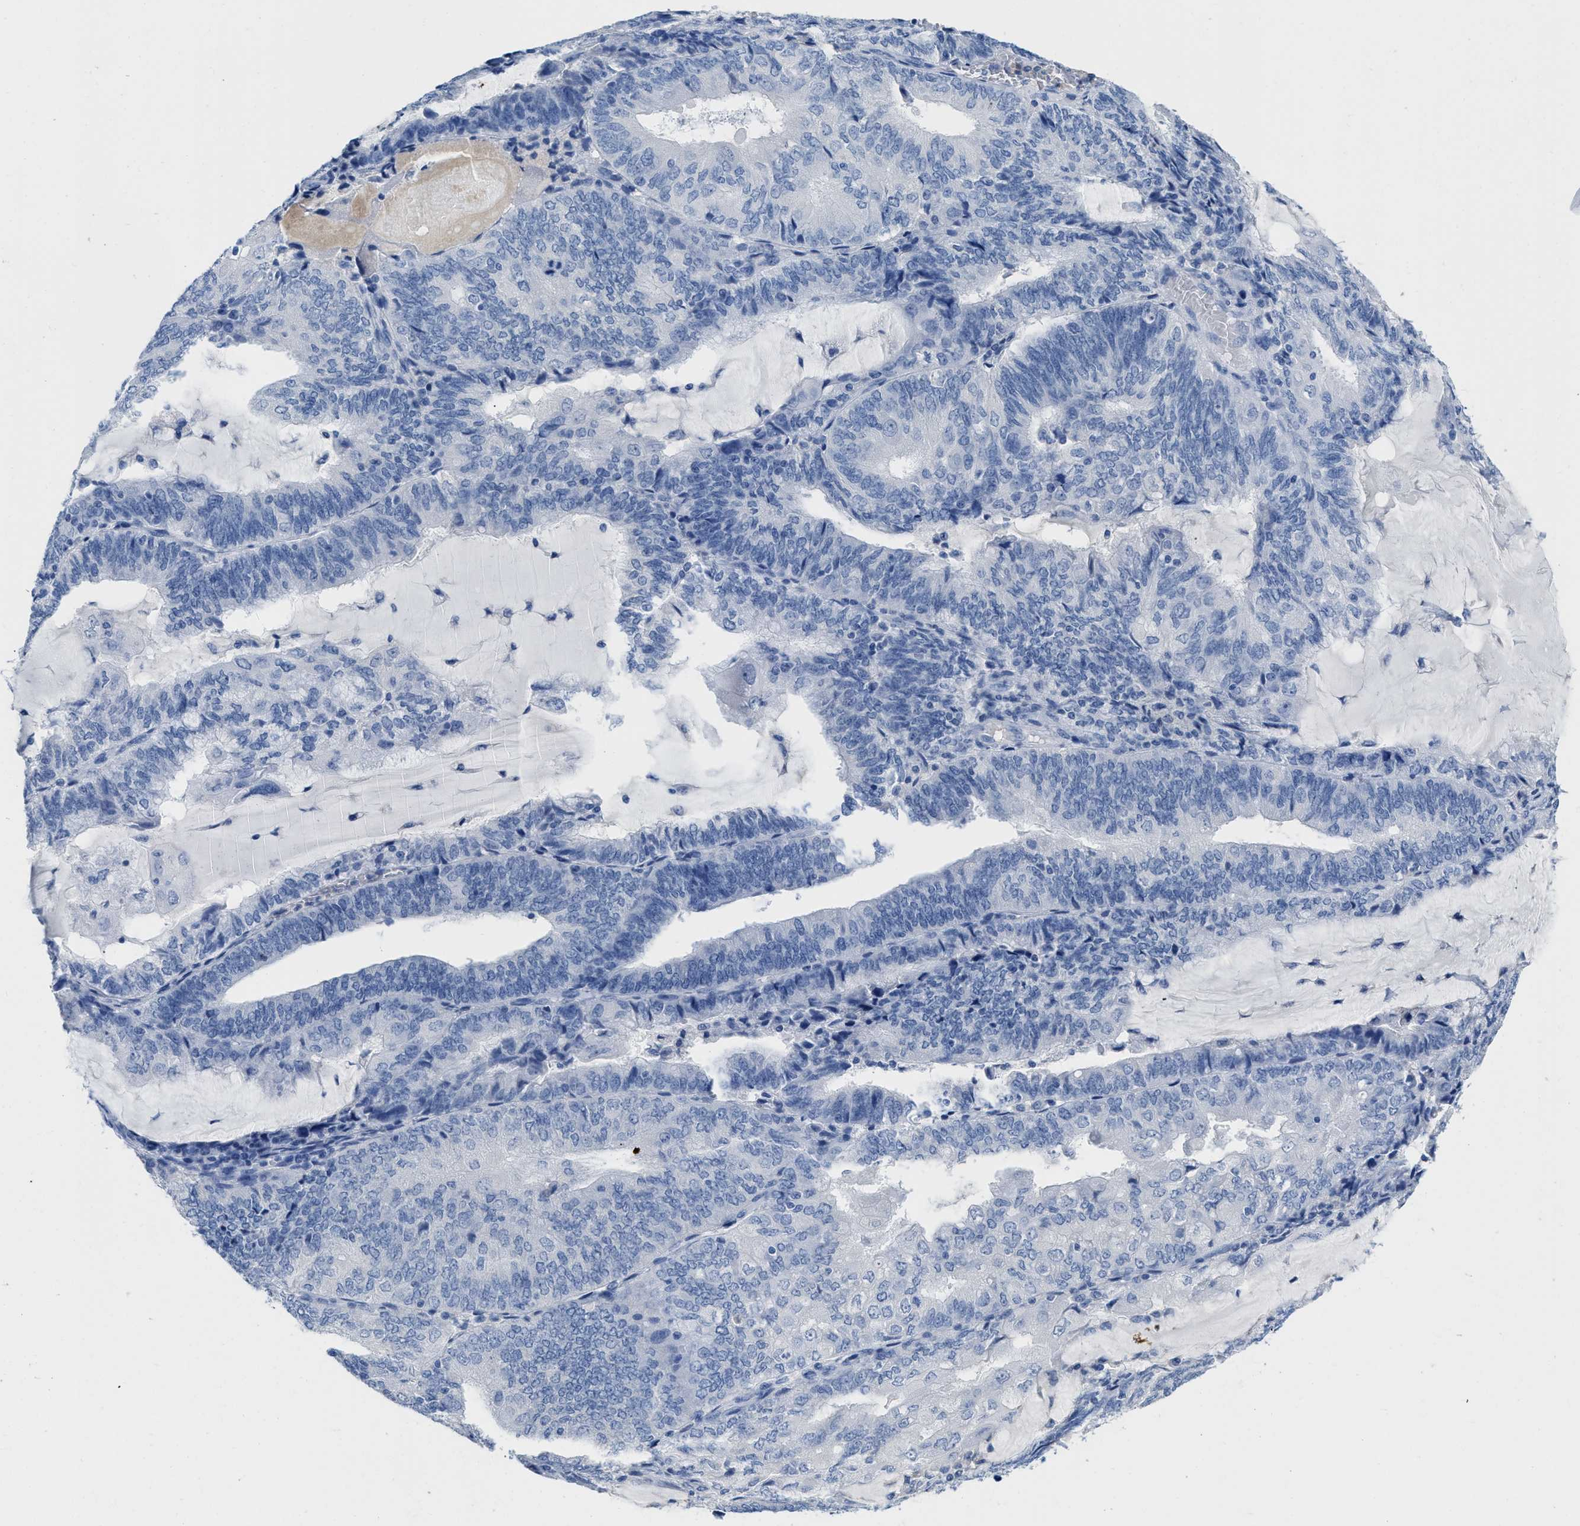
{"staining": {"intensity": "negative", "quantity": "none", "location": "none"}, "tissue": "endometrial cancer", "cell_type": "Tumor cells", "image_type": "cancer", "snomed": [{"axis": "morphology", "description": "Adenocarcinoma, NOS"}, {"axis": "topography", "description": "Endometrium"}], "caption": "Tumor cells show no significant protein positivity in adenocarcinoma (endometrial).", "gene": "CR1", "patient": {"sex": "female", "age": 81}}